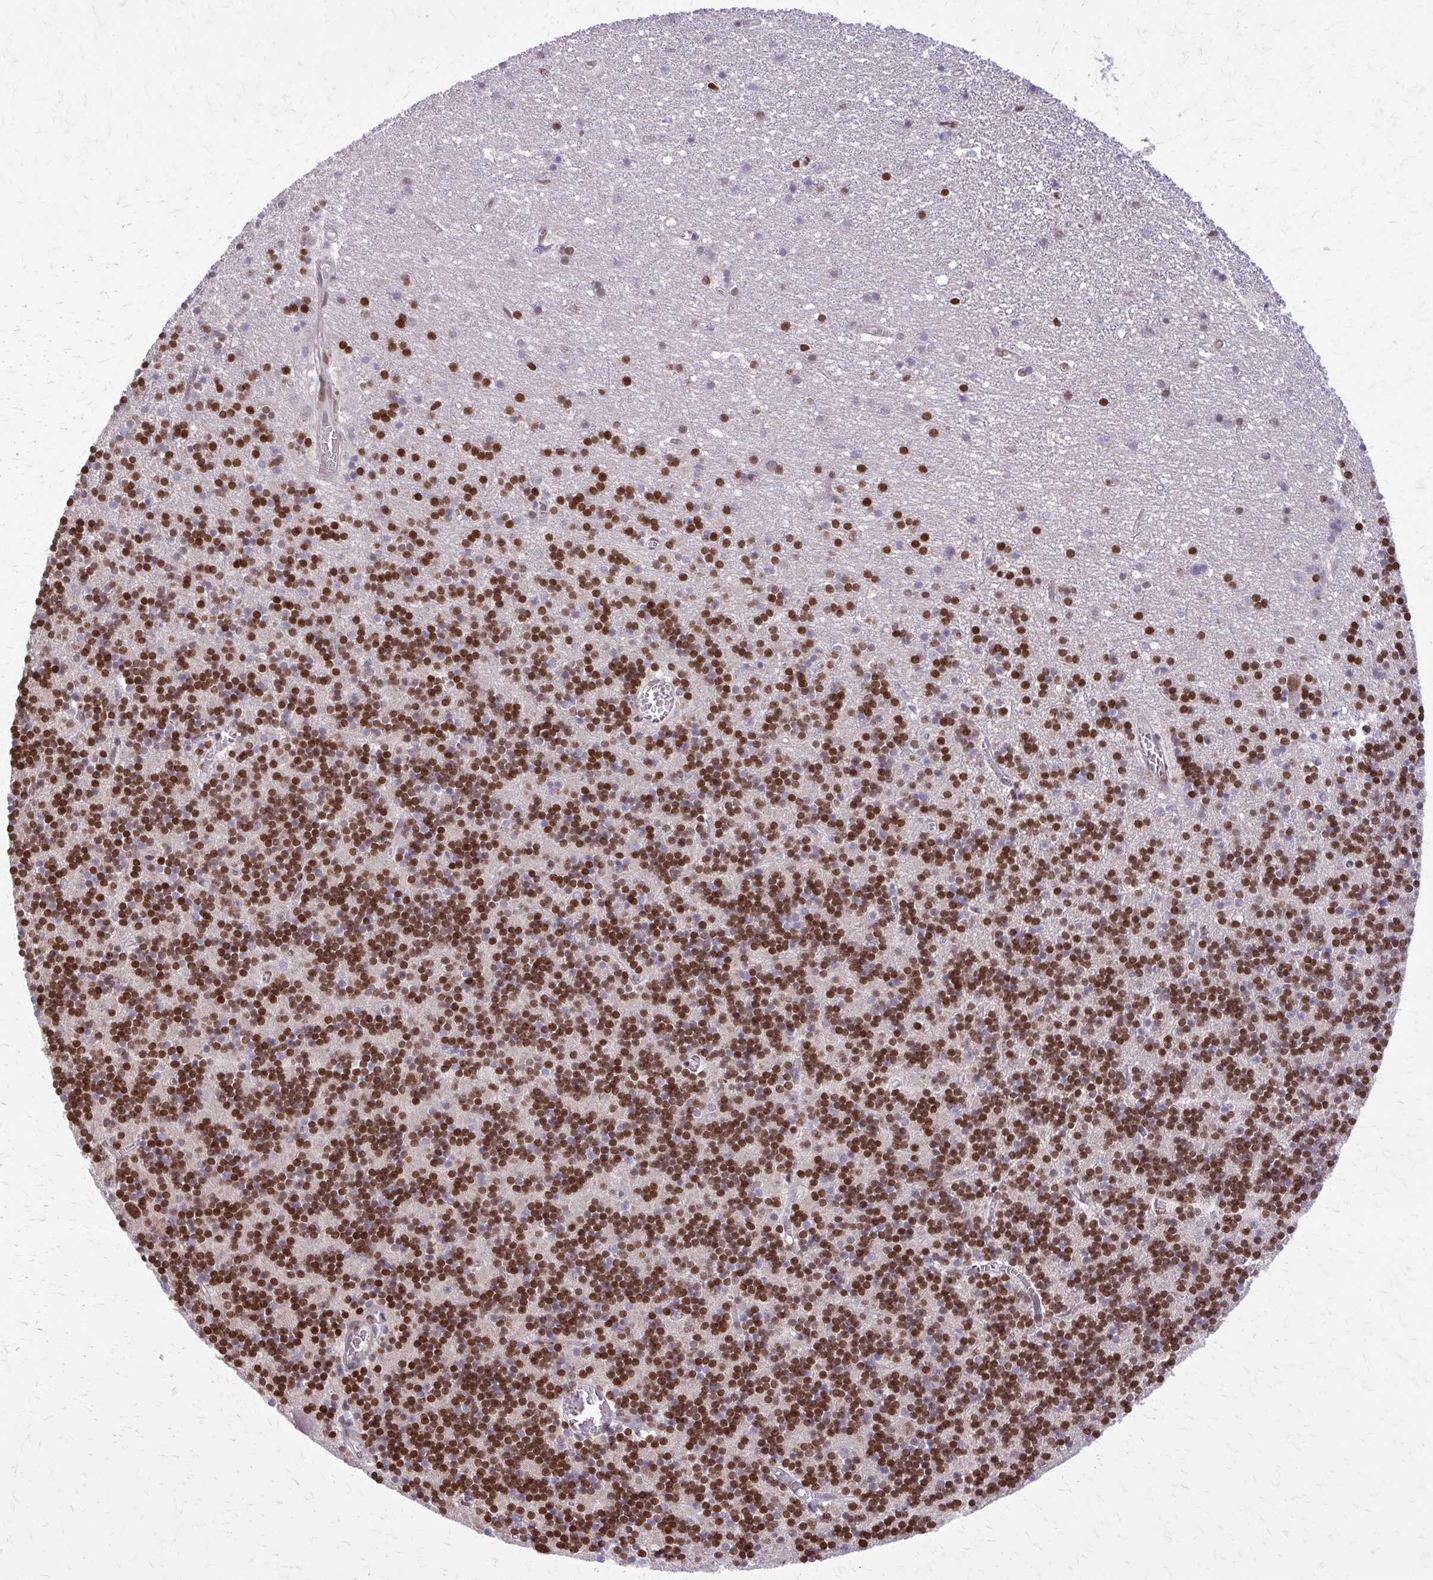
{"staining": {"intensity": "strong", "quantity": ">75%", "location": "nuclear"}, "tissue": "cerebellum", "cell_type": "Cells in granular layer", "image_type": "normal", "snomed": [{"axis": "morphology", "description": "Normal tissue, NOS"}, {"axis": "topography", "description": "Cerebellum"}], "caption": "Immunohistochemical staining of normal human cerebellum displays >75% levels of strong nuclear protein staining in approximately >75% of cells in granular layer. The staining was performed using DAB to visualize the protein expression in brown, while the nuclei were stained in blue with hematoxylin (Magnification: 20x).", "gene": "TTF1", "patient": {"sex": "male", "age": 54}}